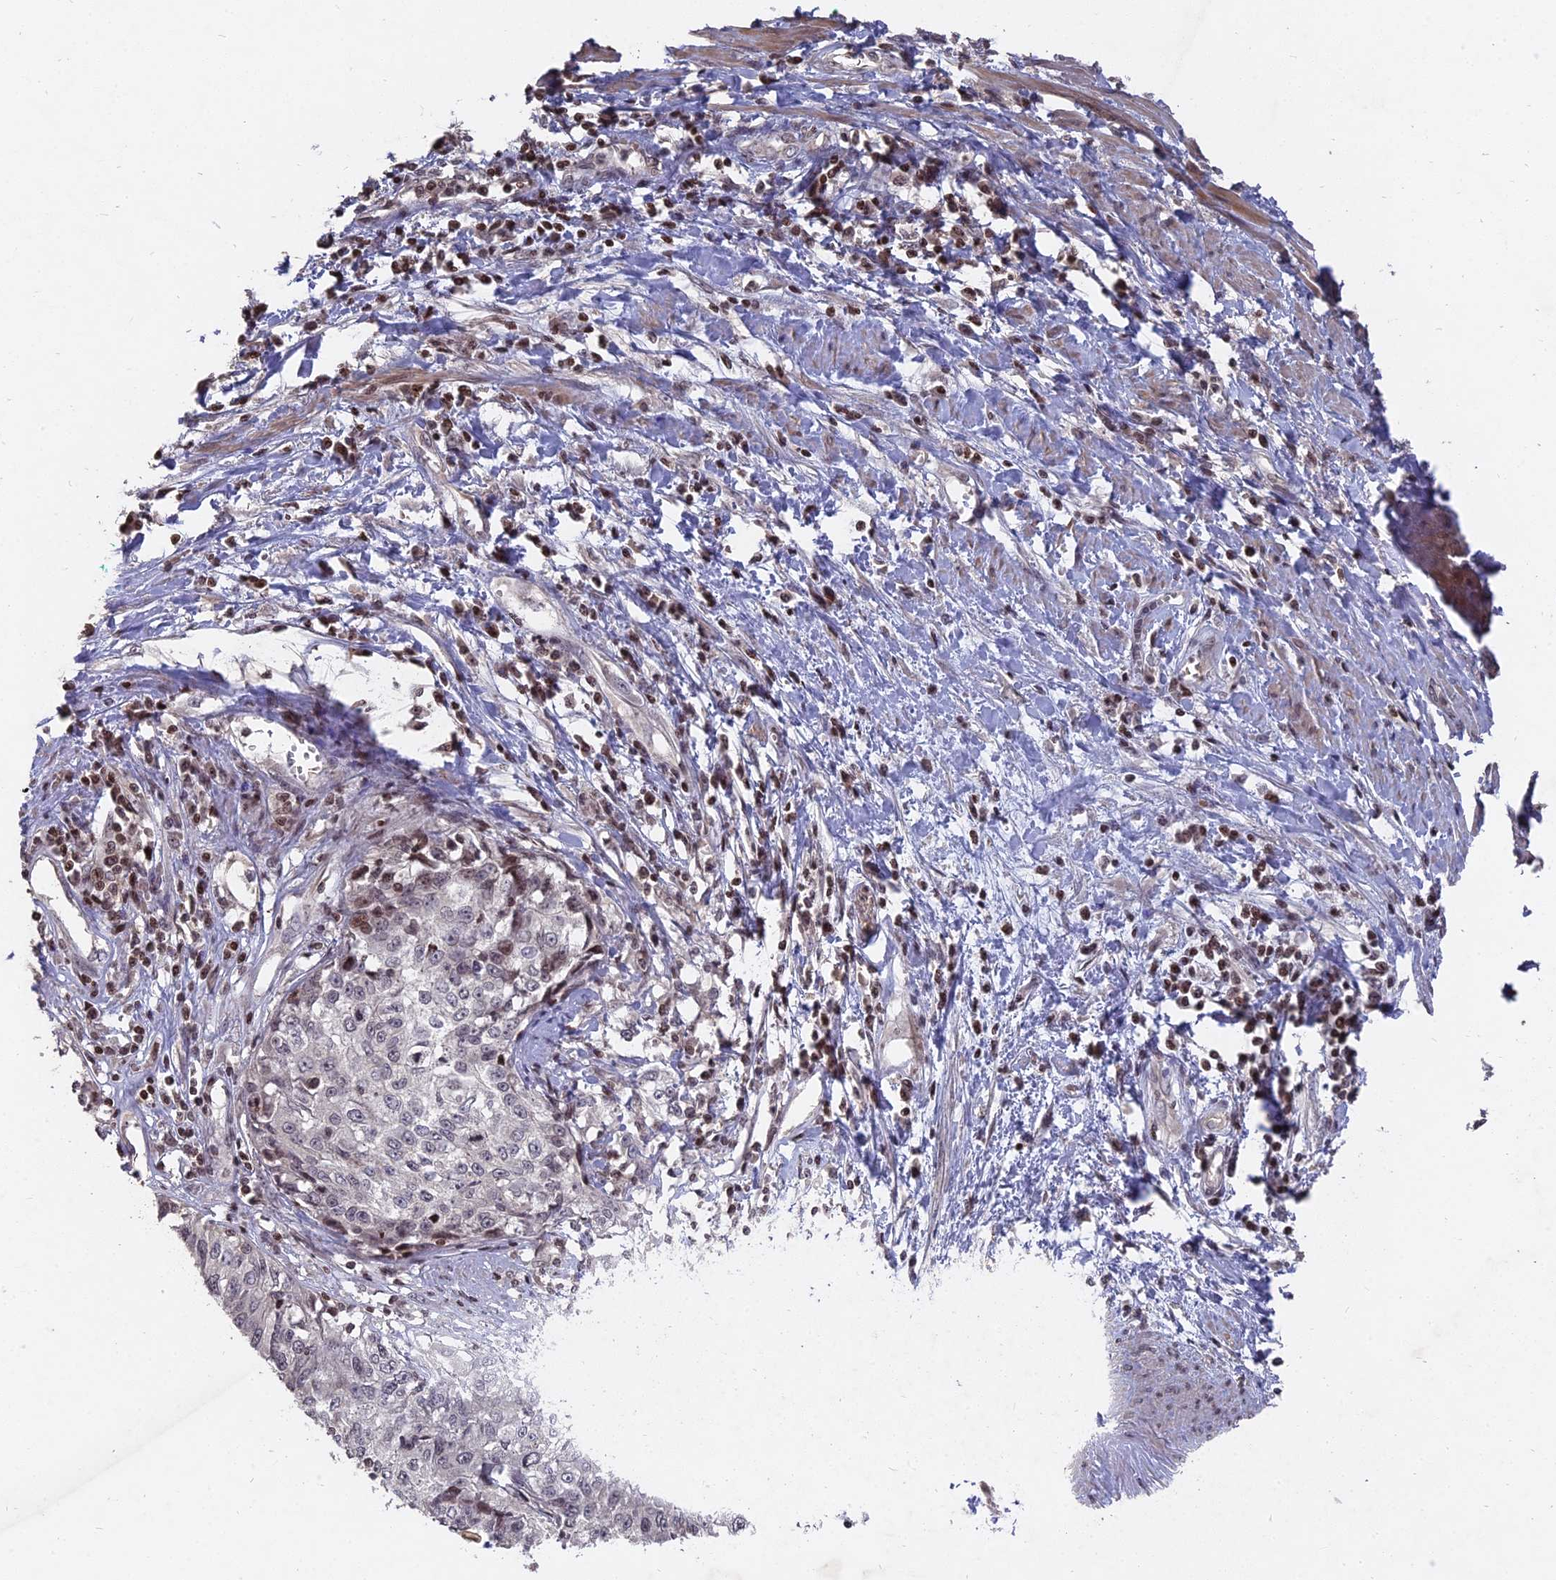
{"staining": {"intensity": "weak", "quantity": "<25%", "location": "nuclear"}, "tissue": "cervical cancer", "cell_type": "Tumor cells", "image_type": "cancer", "snomed": [{"axis": "morphology", "description": "Squamous cell carcinoma, NOS"}, {"axis": "topography", "description": "Cervix"}], "caption": "Protein analysis of cervical cancer shows no significant staining in tumor cells.", "gene": "NR1H3", "patient": {"sex": "female", "age": 57}}